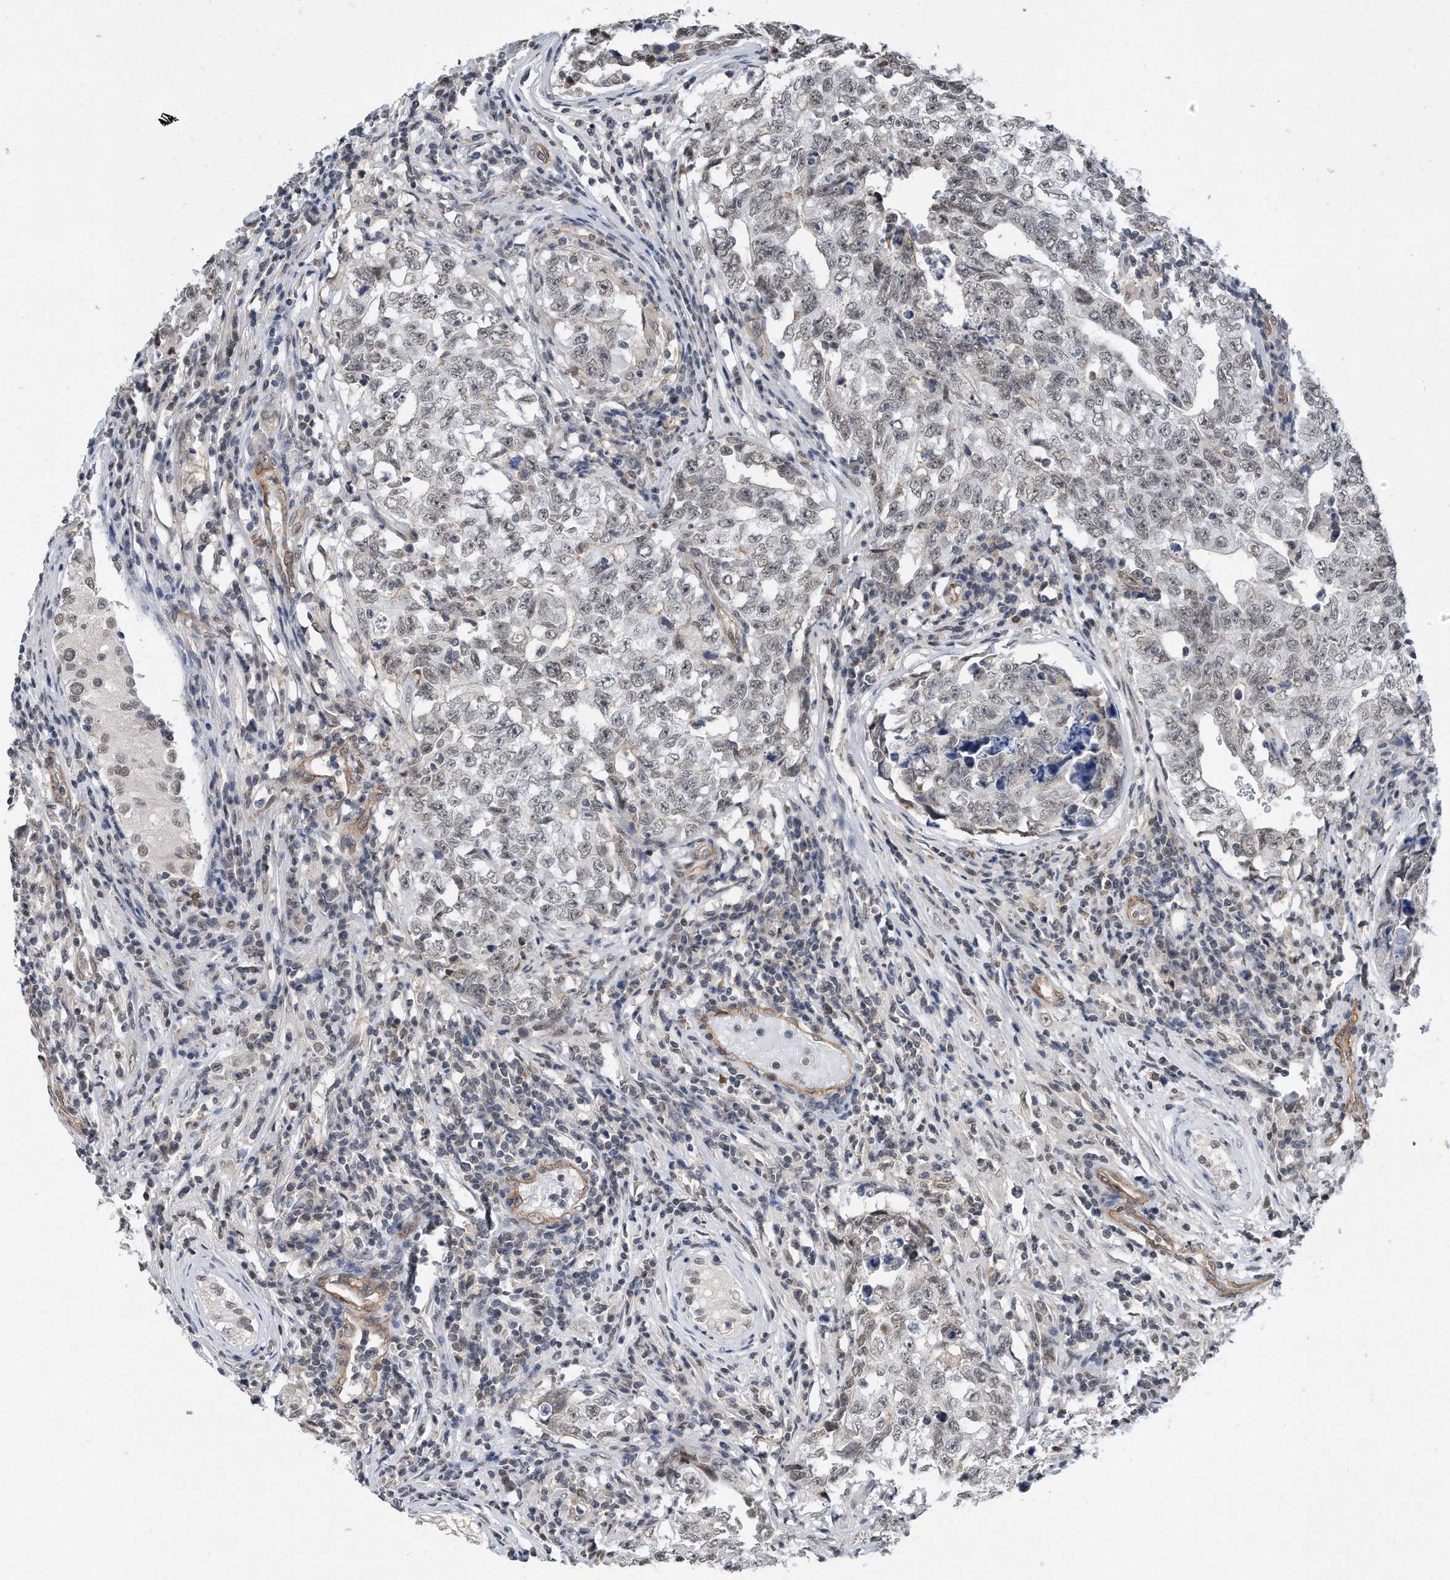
{"staining": {"intensity": "weak", "quantity": ">75%", "location": "nuclear"}, "tissue": "testis cancer", "cell_type": "Tumor cells", "image_type": "cancer", "snomed": [{"axis": "morphology", "description": "Carcinoma, Embryonal, NOS"}, {"axis": "topography", "description": "Testis"}], "caption": "The immunohistochemical stain highlights weak nuclear expression in tumor cells of testis embryonal carcinoma tissue.", "gene": "TP53INP1", "patient": {"sex": "male", "age": 26}}